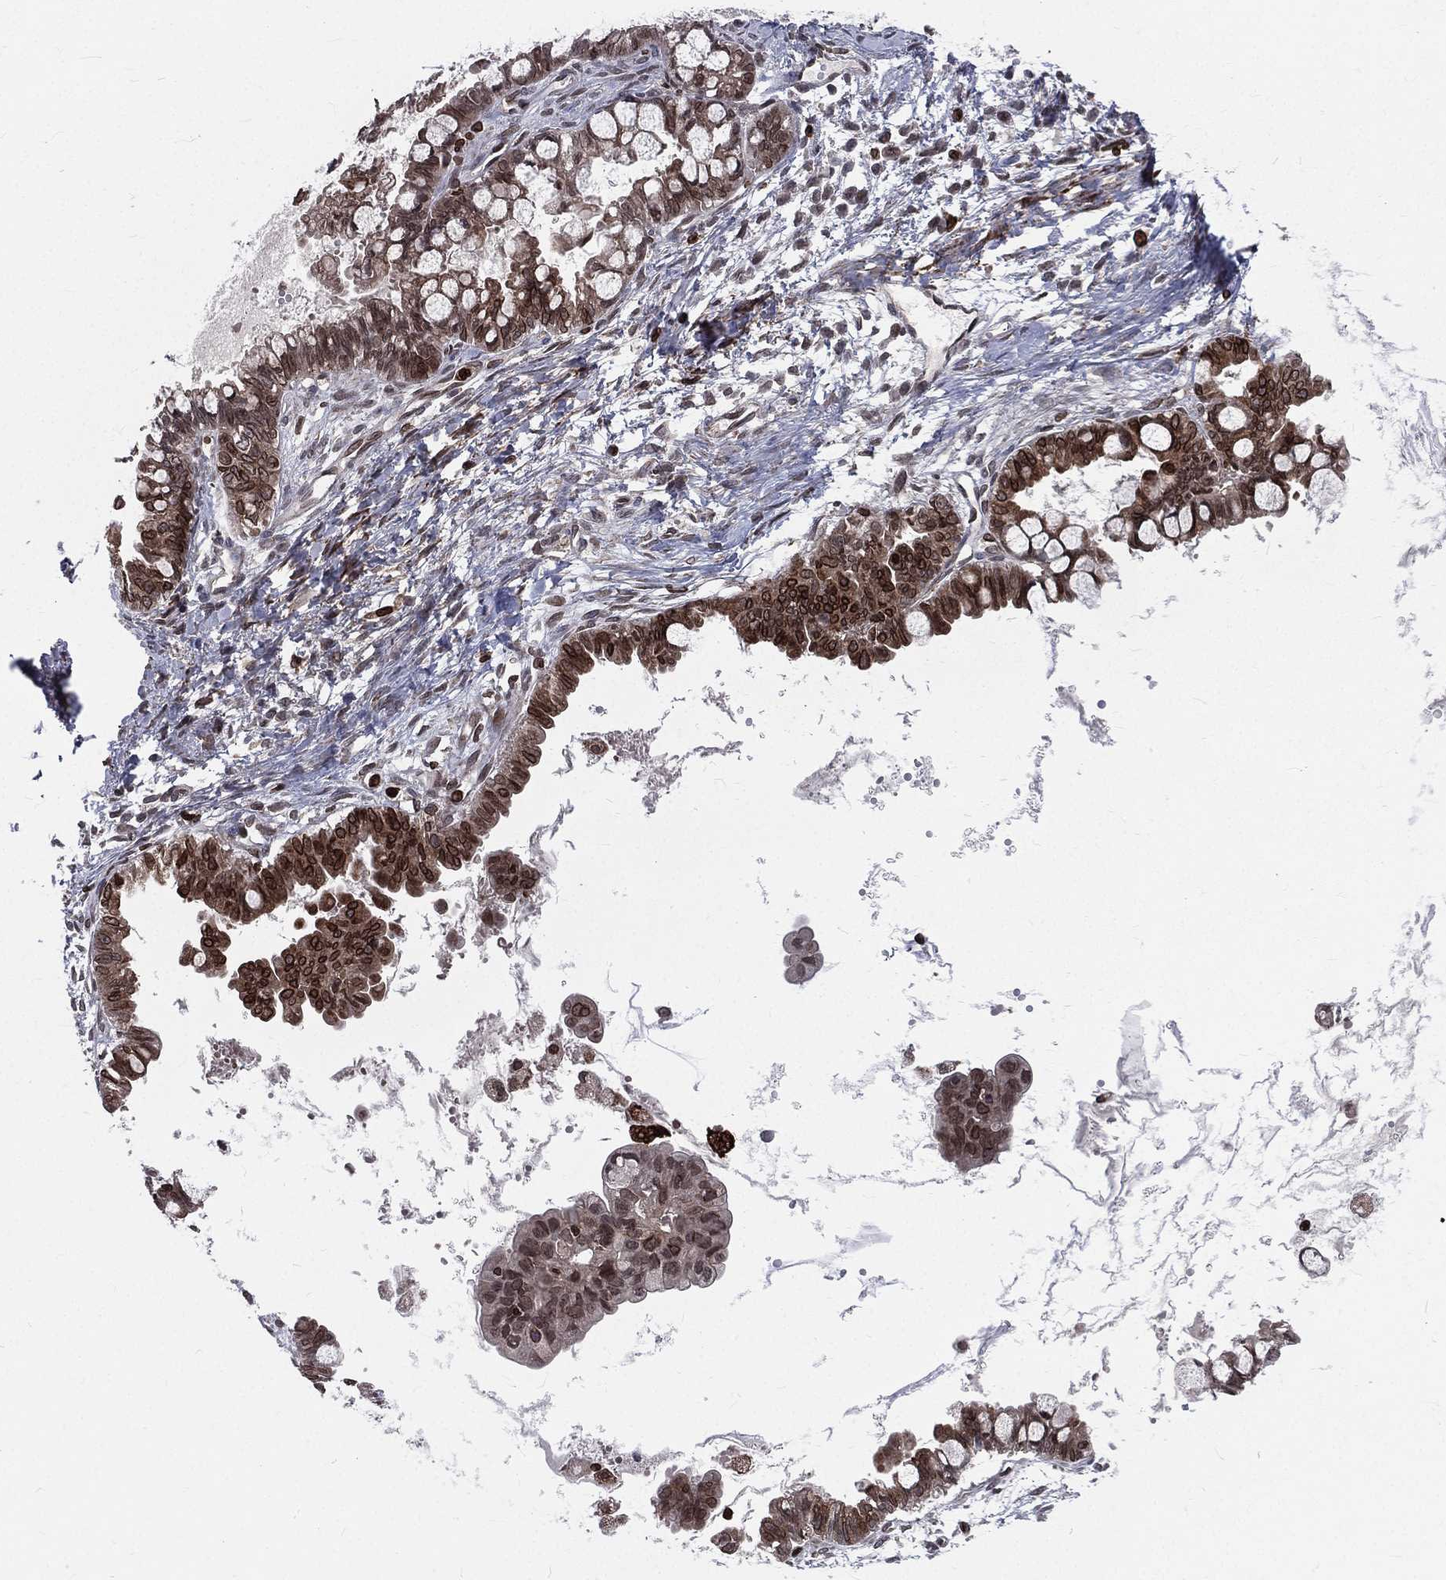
{"staining": {"intensity": "strong", "quantity": ">75%", "location": "cytoplasmic/membranous,nuclear"}, "tissue": "ovarian cancer", "cell_type": "Tumor cells", "image_type": "cancer", "snomed": [{"axis": "morphology", "description": "Cystadenocarcinoma, mucinous, NOS"}, {"axis": "topography", "description": "Ovary"}], "caption": "A micrograph of ovarian cancer (mucinous cystadenocarcinoma) stained for a protein shows strong cytoplasmic/membranous and nuclear brown staining in tumor cells.", "gene": "LBR", "patient": {"sex": "female", "age": 63}}